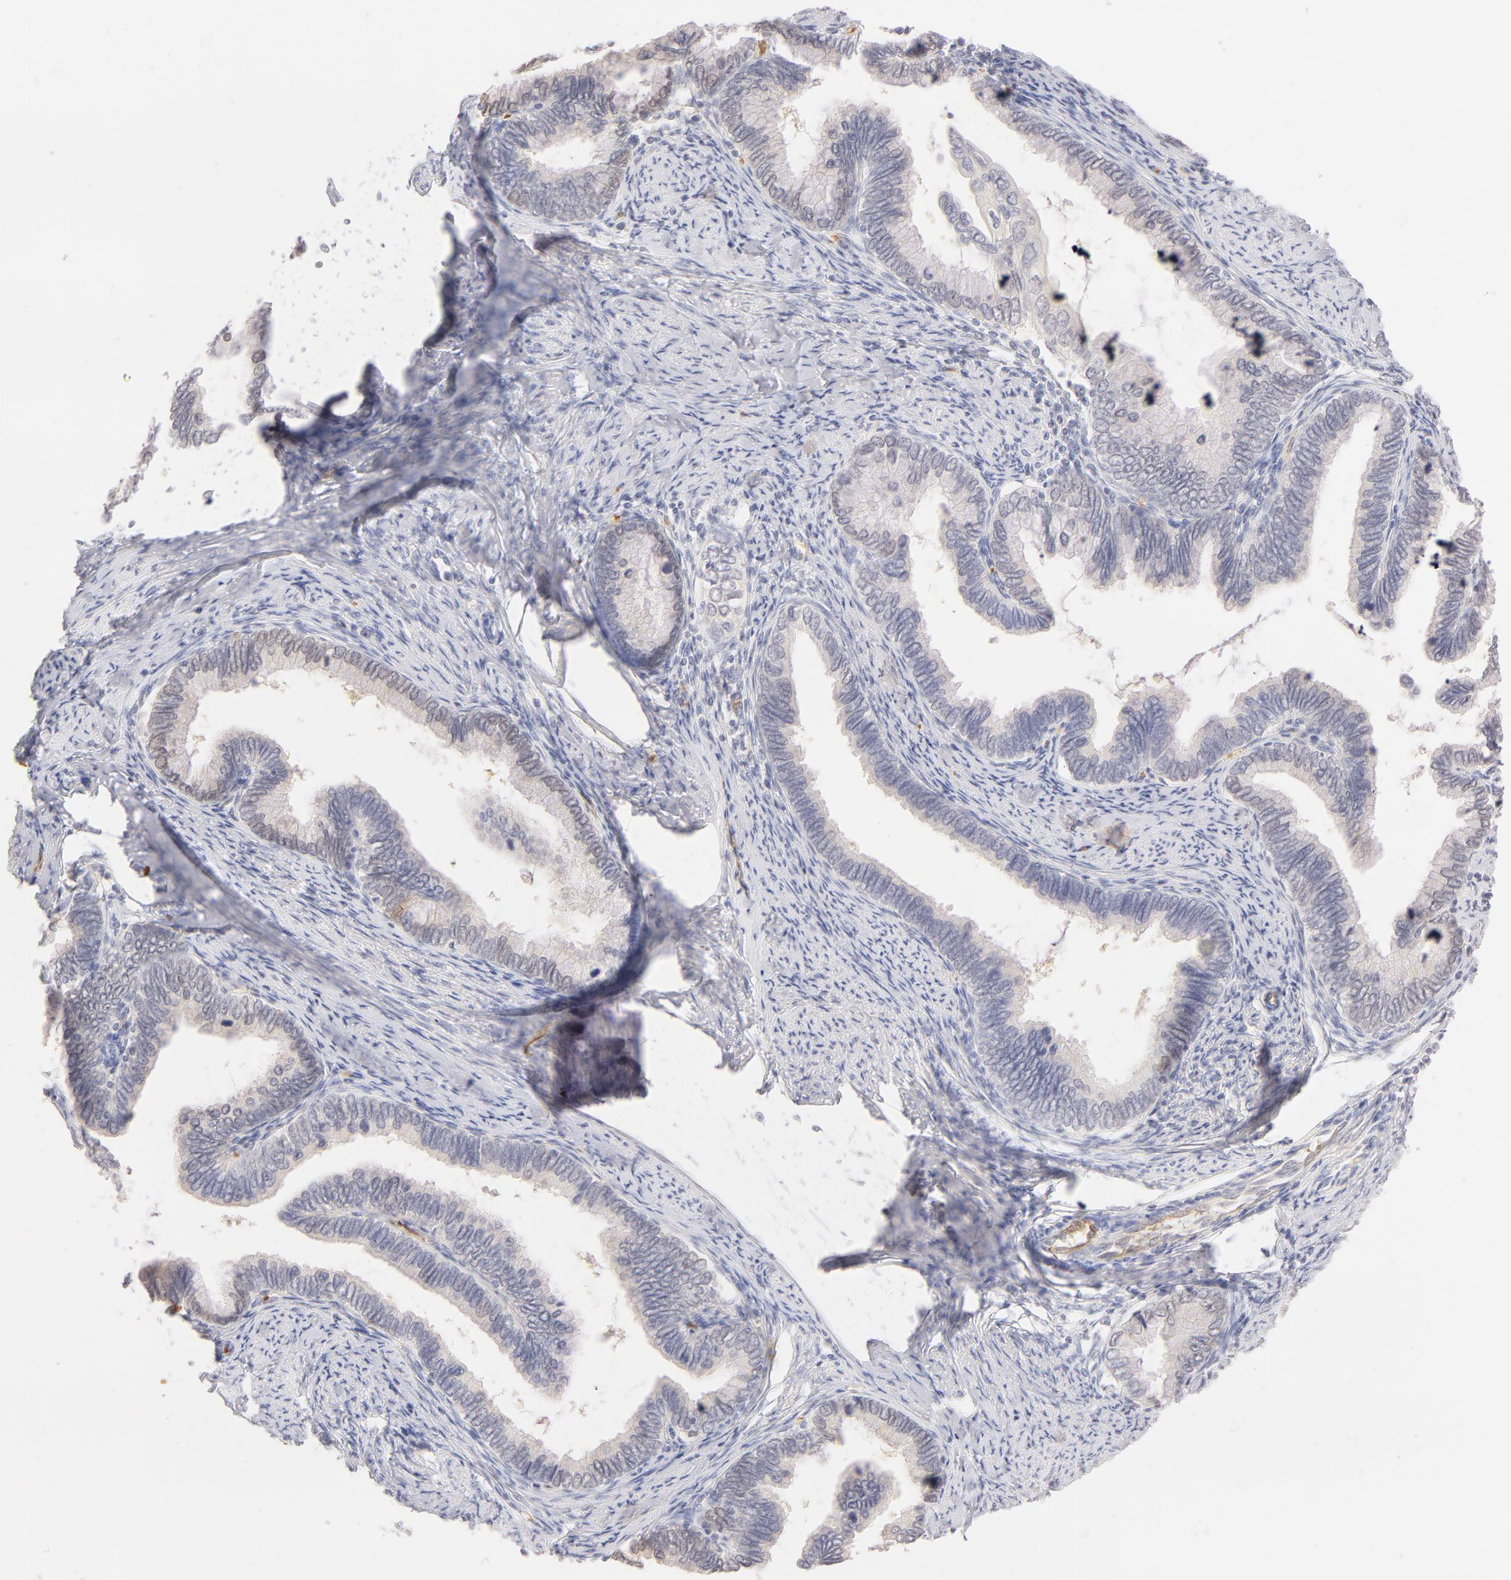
{"staining": {"intensity": "negative", "quantity": "none", "location": "none"}, "tissue": "cervical cancer", "cell_type": "Tumor cells", "image_type": "cancer", "snomed": [{"axis": "morphology", "description": "Adenocarcinoma, NOS"}, {"axis": "topography", "description": "Cervix"}], "caption": "High power microscopy histopathology image of an immunohistochemistry (IHC) image of cervical adenocarcinoma, revealing no significant staining in tumor cells.", "gene": "CA2", "patient": {"sex": "female", "age": 49}}